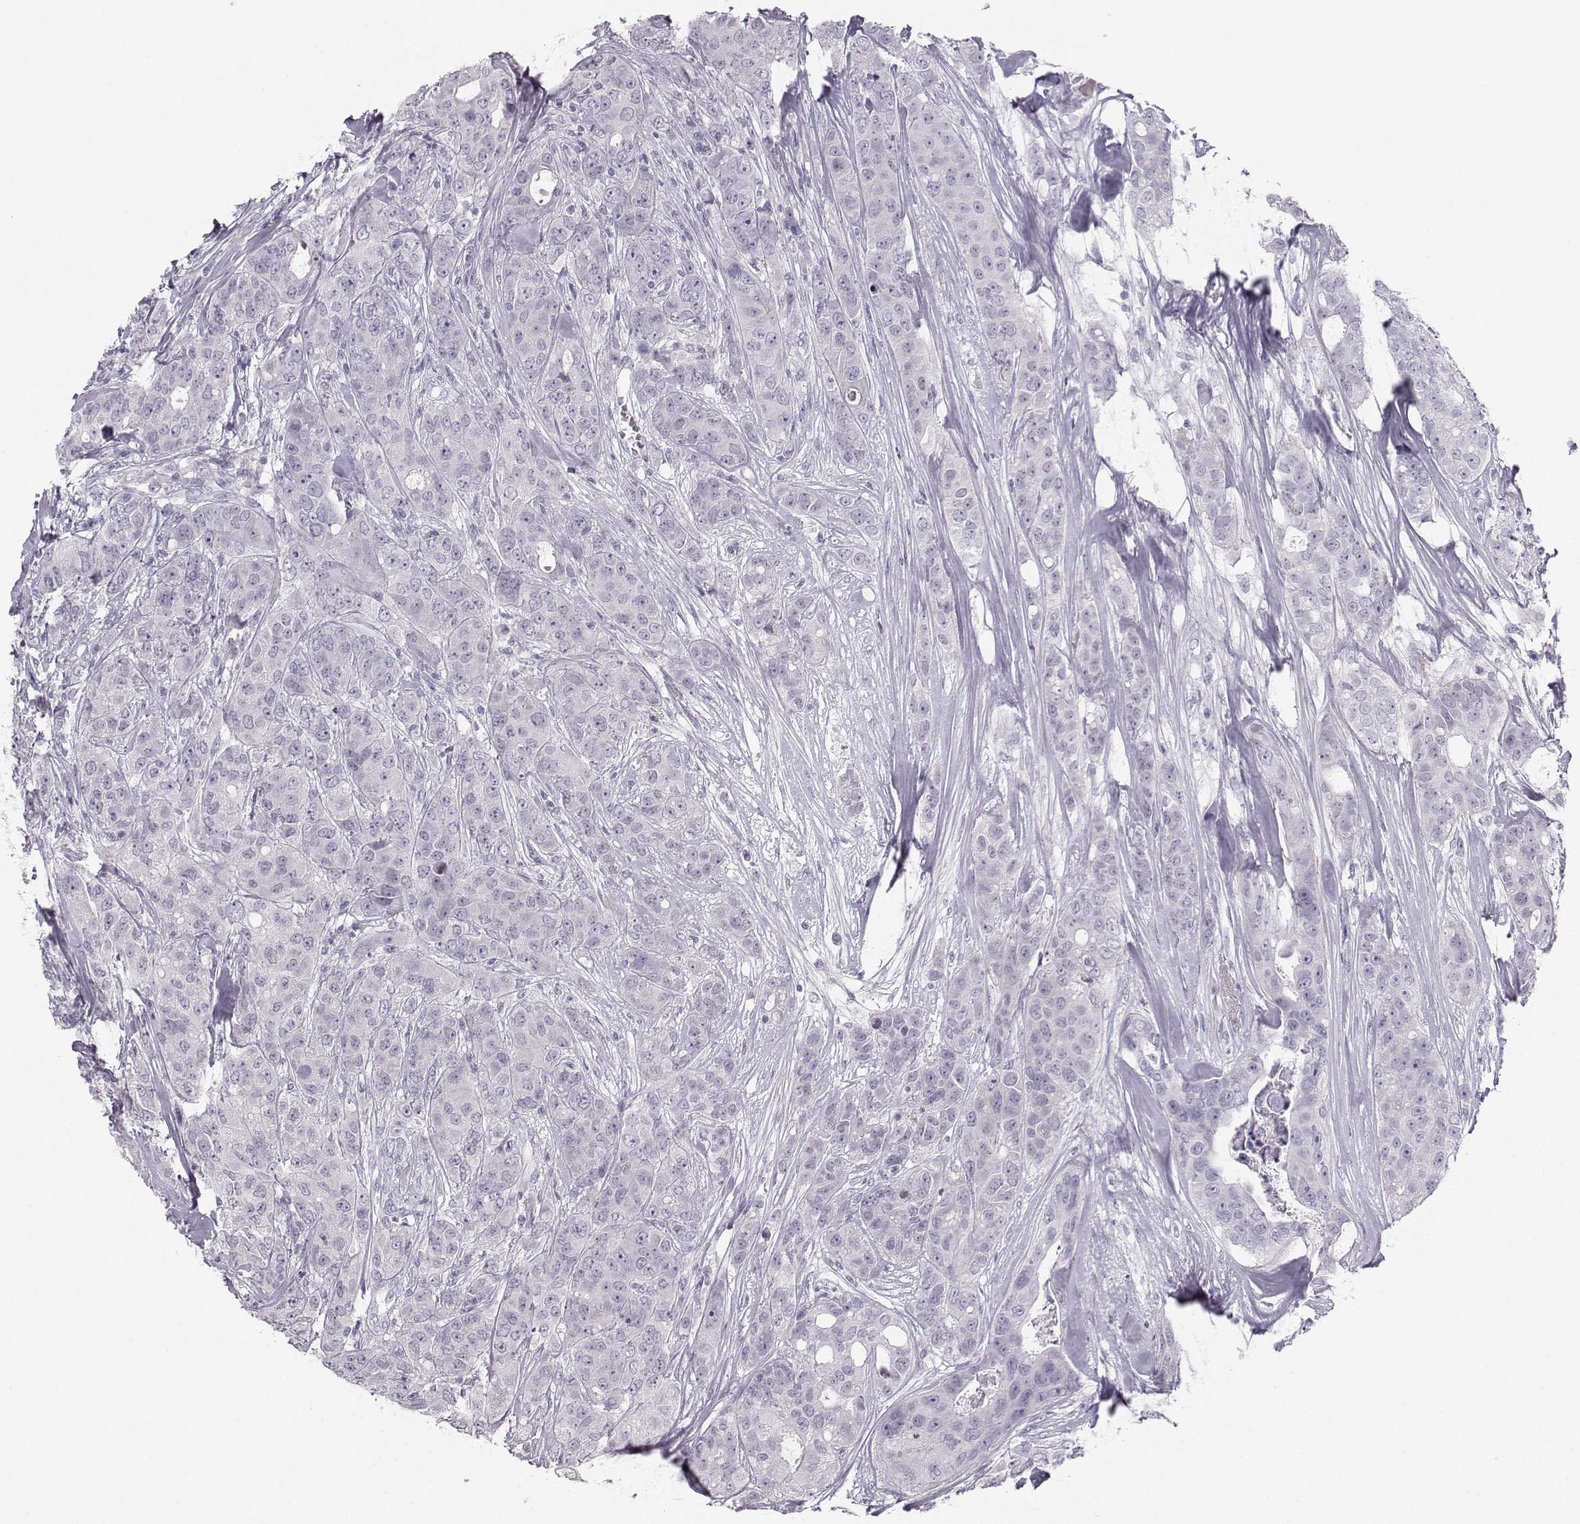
{"staining": {"intensity": "negative", "quantity": "none", "location": "none"}, "tissue": "breast cancer", "cell_type": "Tumor cells", "image_type": "cancer", "snomed": [{"axis": "morphology", "description": "Duct carcinoma"}, {"axis": "topography", "description": "Breast"}], "caption": "IHC of intraductal carcinoma (breast) shows no expression in tumor cells. The staining is performed using DAB brown chromogen with nuclei counter-stained in using hematoxylin.", "gene": "CASR", "patient": {"sex": "female", "age": 43}}